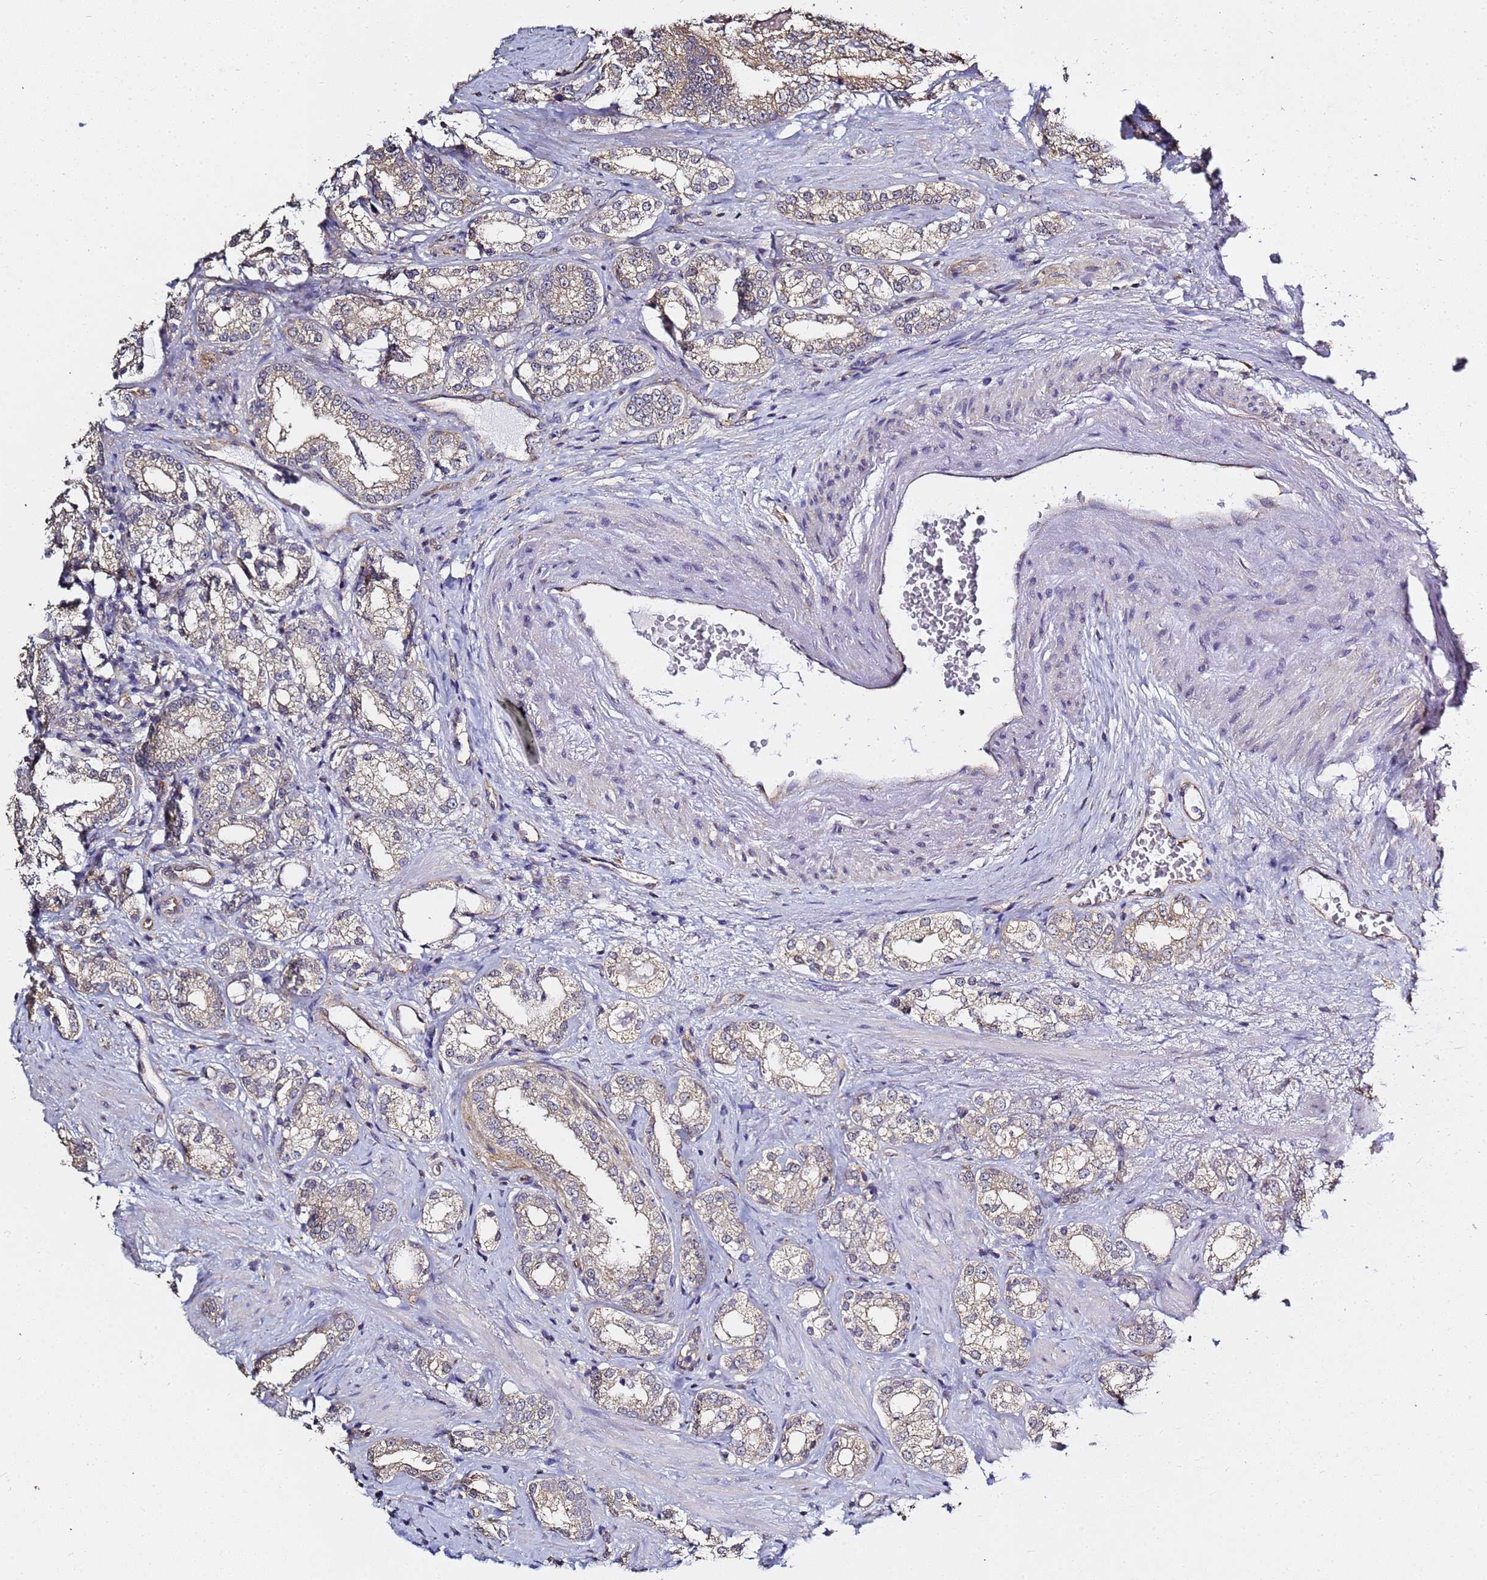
{"staining": {"intensity": "weak", "quantity": "25%-75%", "location": "cytoplasmic/membranous"}, "tissue": "prostate cancer", "cell_type": "Tumor cells", "image_type": "cancer", "snomed": [{"axis": "morphology", "description": "Normal tissue, NOS"}, {"axis": "morphology", "description": "Adenocarcinoma, High grade"}, {"axis": "topography", "description": "Prostate"}], "caption": "High-magnification brightfield microscopy of adenocarcinoma (high-grade) (prostate) stained with DAB (brown) and counterstained with hematoxylin (blue). tumor cells exhibit weak cytoplasmic/membranous positivity is present in about25%-75% of cells. The protein of interest is stained brown, and the nuclei are stained in blue (DAB IHC with brightfield microscopy, high magnification).", "gene": "ENOPH1", "patient": {"sex": "male", "age": 83}}